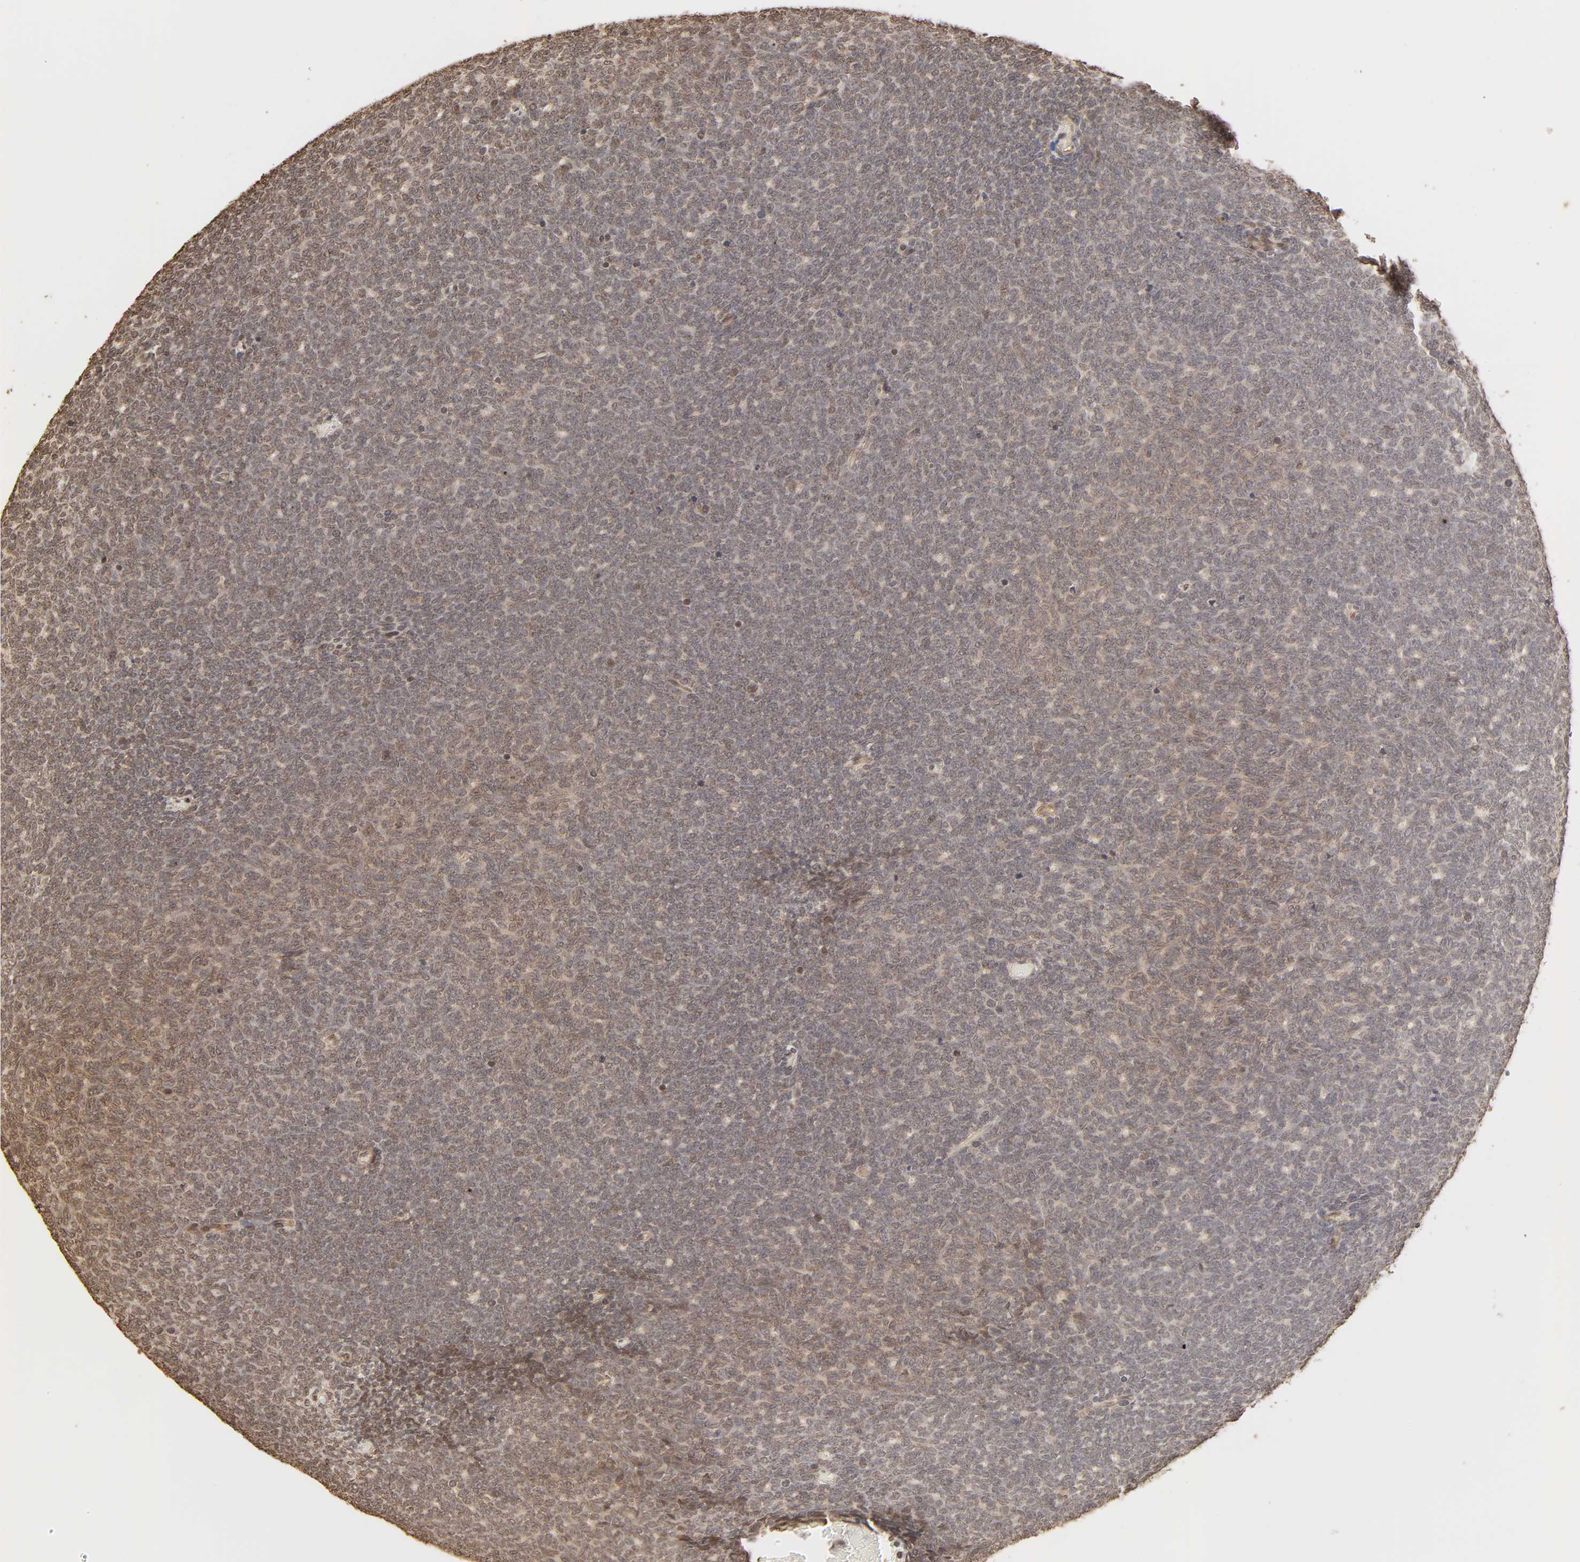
{"staining": {"intensity": "weak", "quantity": ">75%", "location": "cytoplasmic/membranous,nuclear"}, "tissue": "renal cancer", "cell_type": "Tumor cells", "image_type": "cancer", "snomed": [{"axis": "morphology", "description": "Neoplasm, malignant, NOS"}, {"axis": "topography", "description": "Kidney"}], "caption": "The immunohistochemical stain labels weak cytoplasmic/membranous and nuclear positivity in tumor cells of renal neoplasm (malignant) tissue. (brown staining indicates protein expression, while blue staining denotes nuclei).", "gene": "TBL1X", "patient": {"sex": "male", "age": 28}}